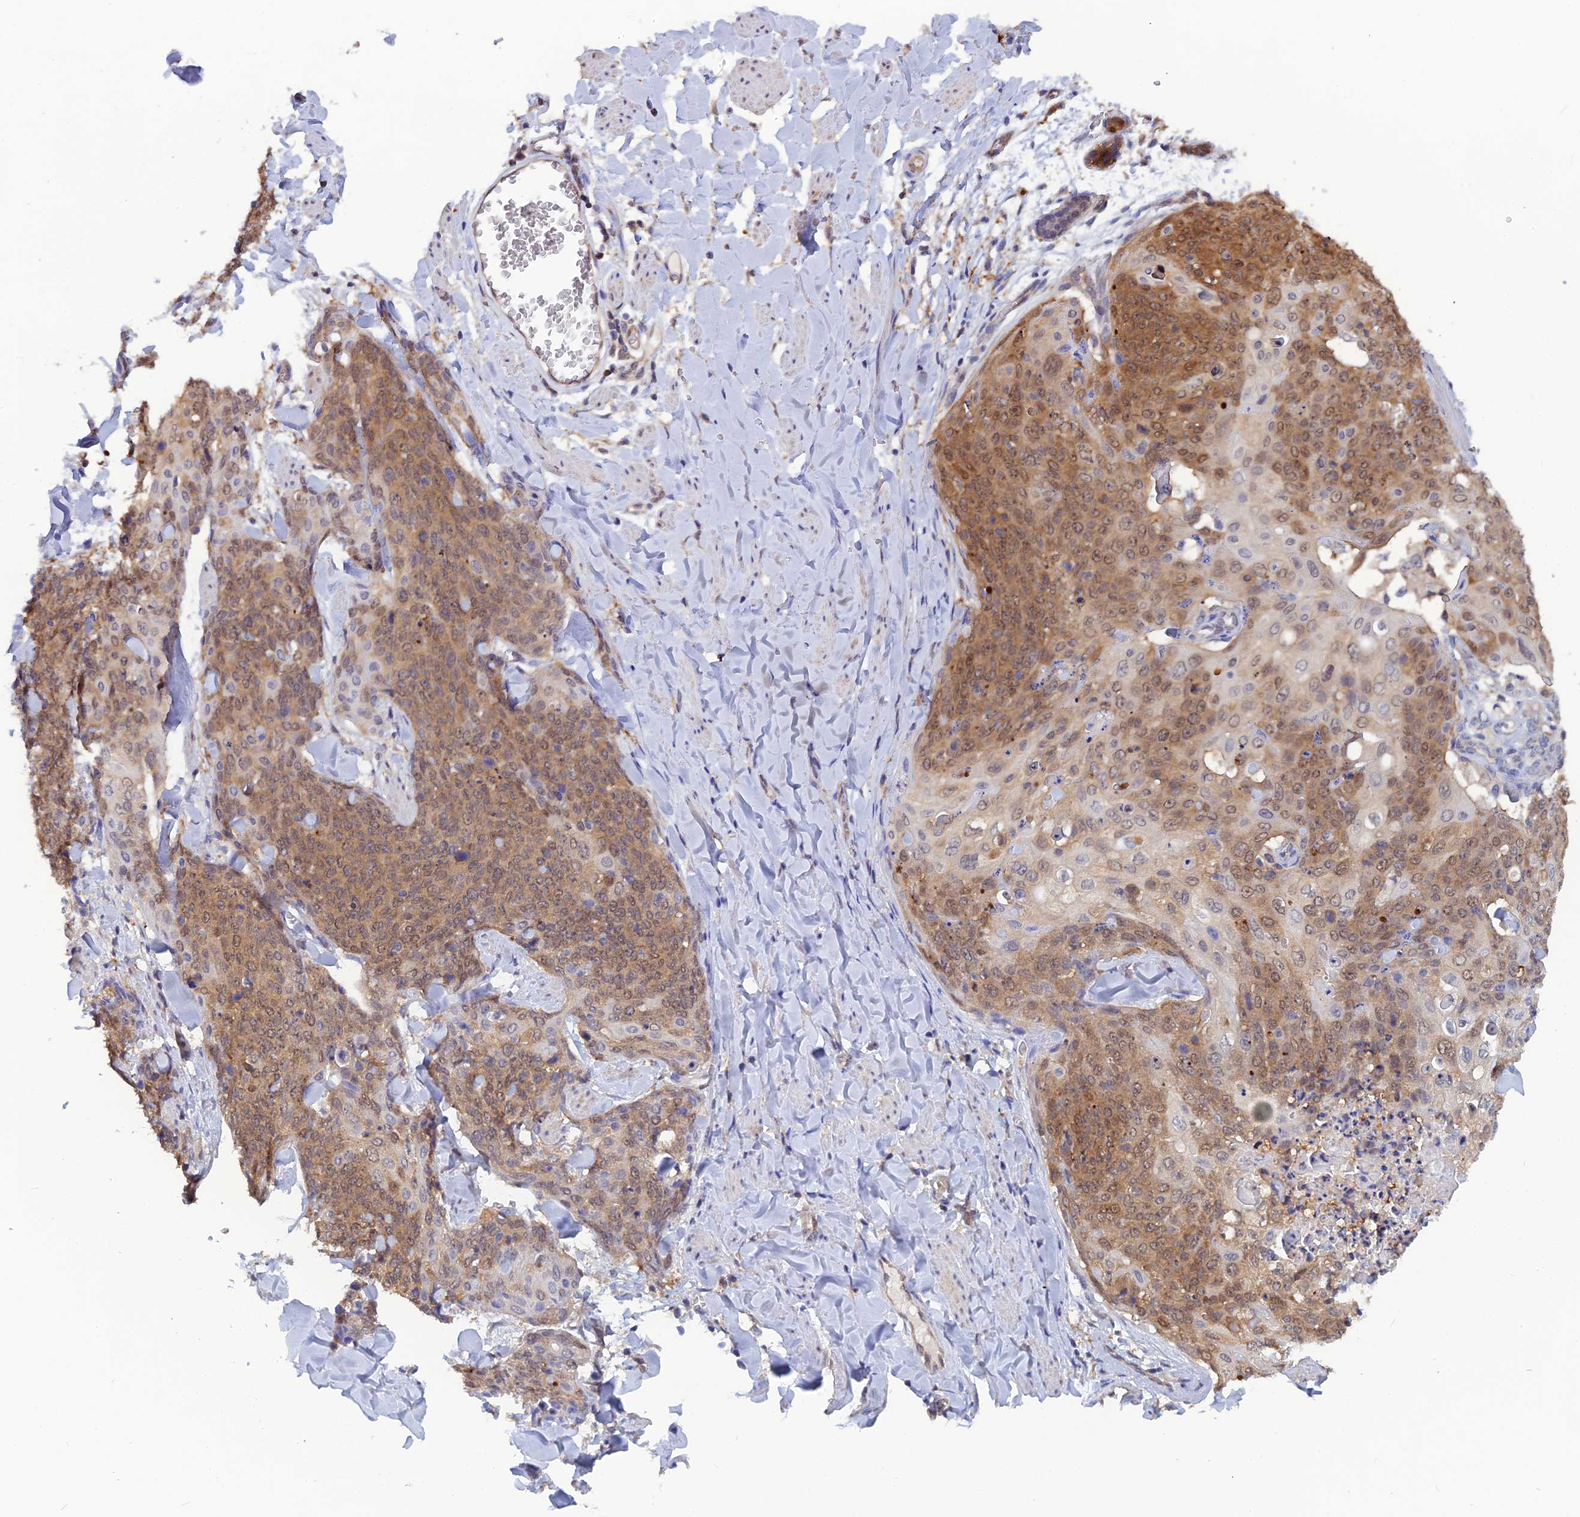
{"staining": {"intensity": "moderate", "quantity": ">75%", "location": "cytoplasmic/membranous,nuclear"}, "tissue": "skin cancer", "cell_type": "Tumor cells", "image_type": "cancer", "snomed": [{"axis": "morphology", "description": "Squamous cell carcinoma, NOS"}, {"axis": "topography", "description": "Skin"}, {"axis": "topography", "description": "Vulva"}], "caption": "Protein analysis of skin cancer (squamous cell carcinoma) tissue displays moderate cytoplasmic/membranous and nuclear expression in approximately >75% of tumor cells.", "gene": "HINT1", "patient": {"sex": "female", "age": 85}}